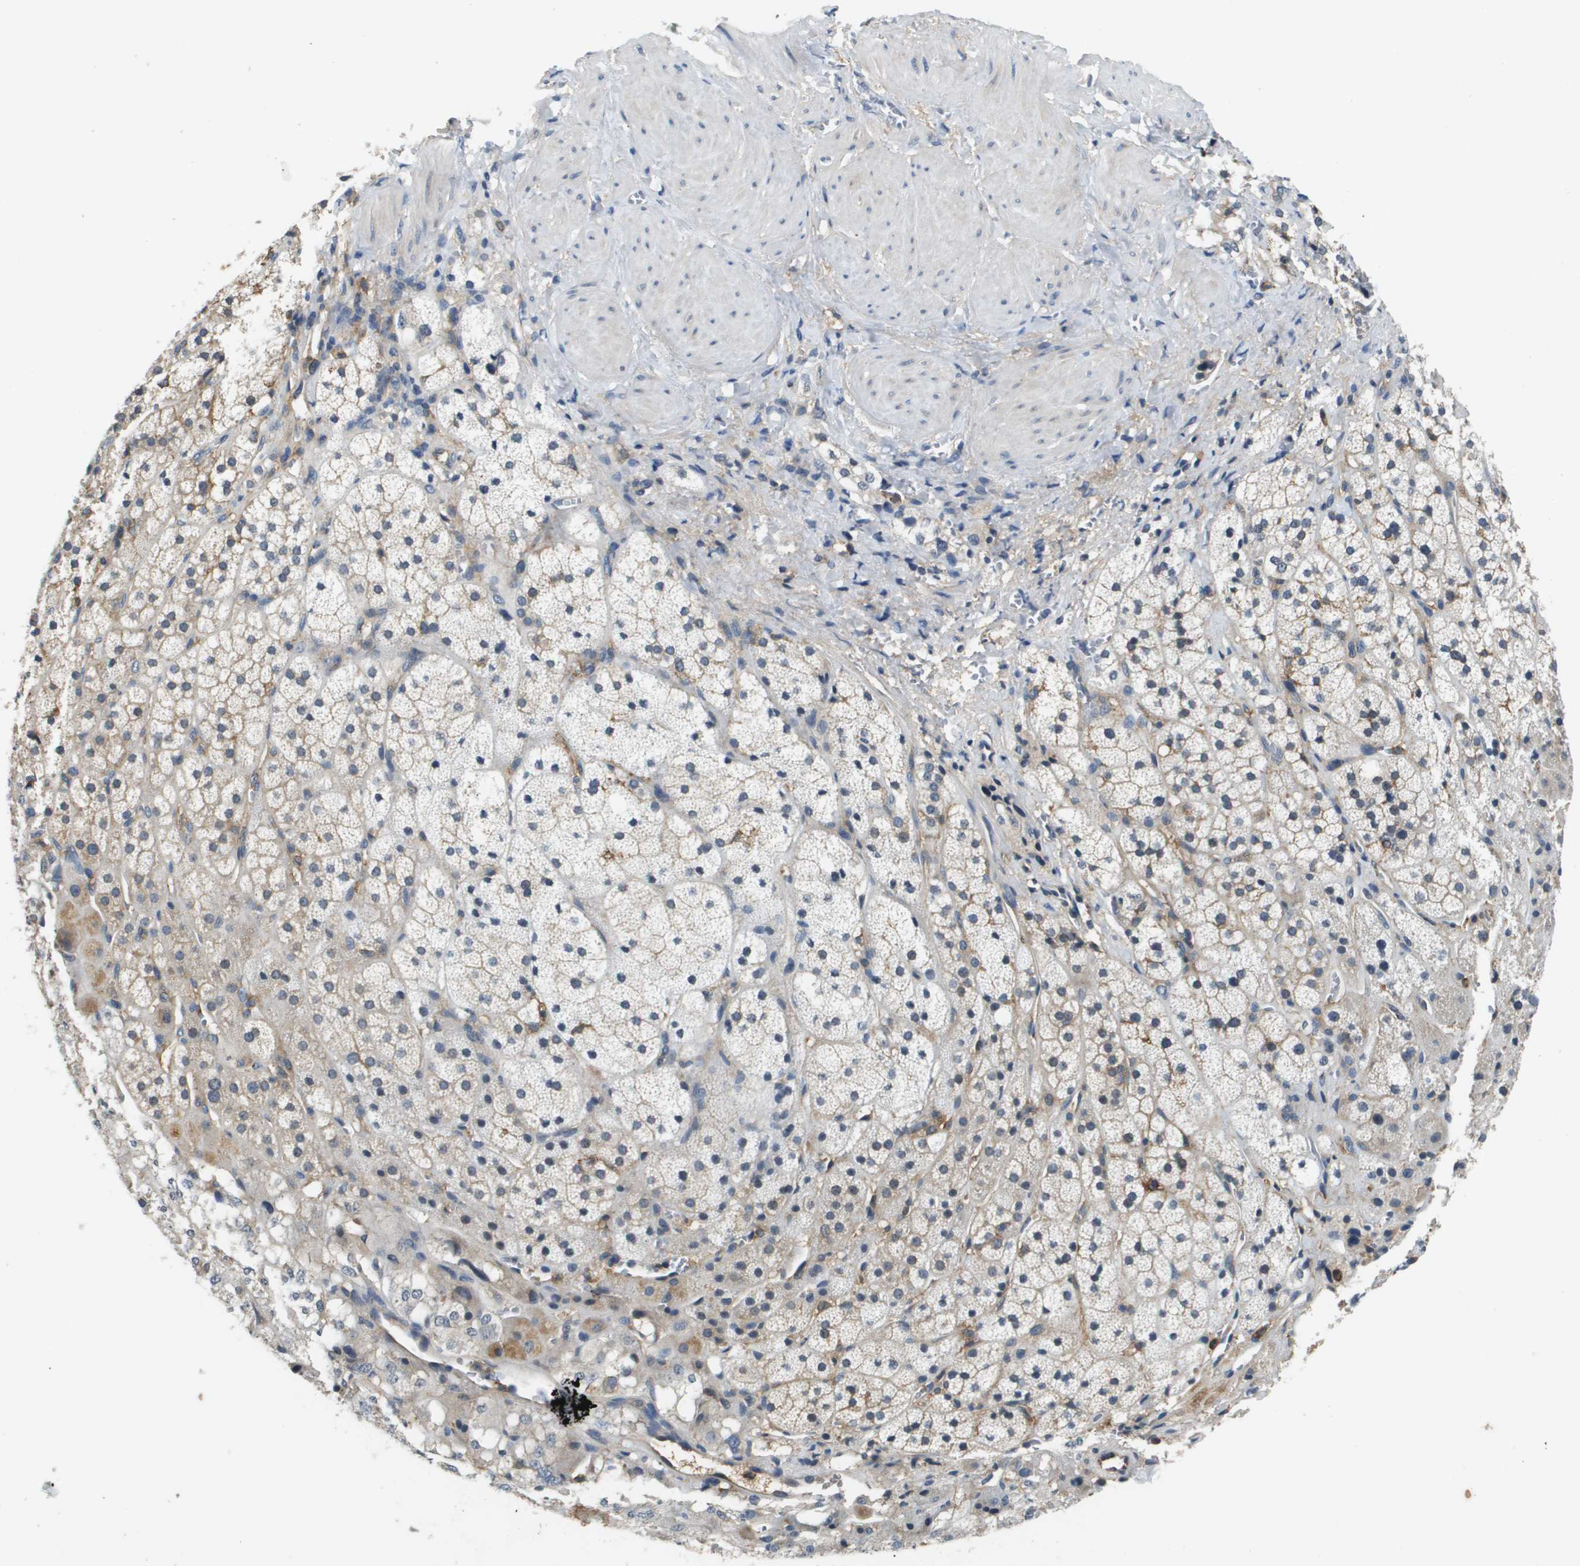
{"staining": {"intensity": "weak", "quantity": "25%-75%", "location": "cytoplasmic/membranous"}, "tissue": "adrenal gland", "cell_type": "Glandular cells", "image_type": "normal", "snomed": [{"axis": "morphology", "description": "Normal tissue, NOS"}, {"axis": "topography", "description": "Adrenal gland"}], "caption": "High-power microscopy captured an immunohistochemistry (IHC) micrograph of unremarkable adrenal gland, revealing weak cytoplasmic/membranous staining in about 25%-75% of glandular cells. Nuclei are stained in blue.", "gene": "SLC16A3", "patient": {"sex": "male", "age": 56}}